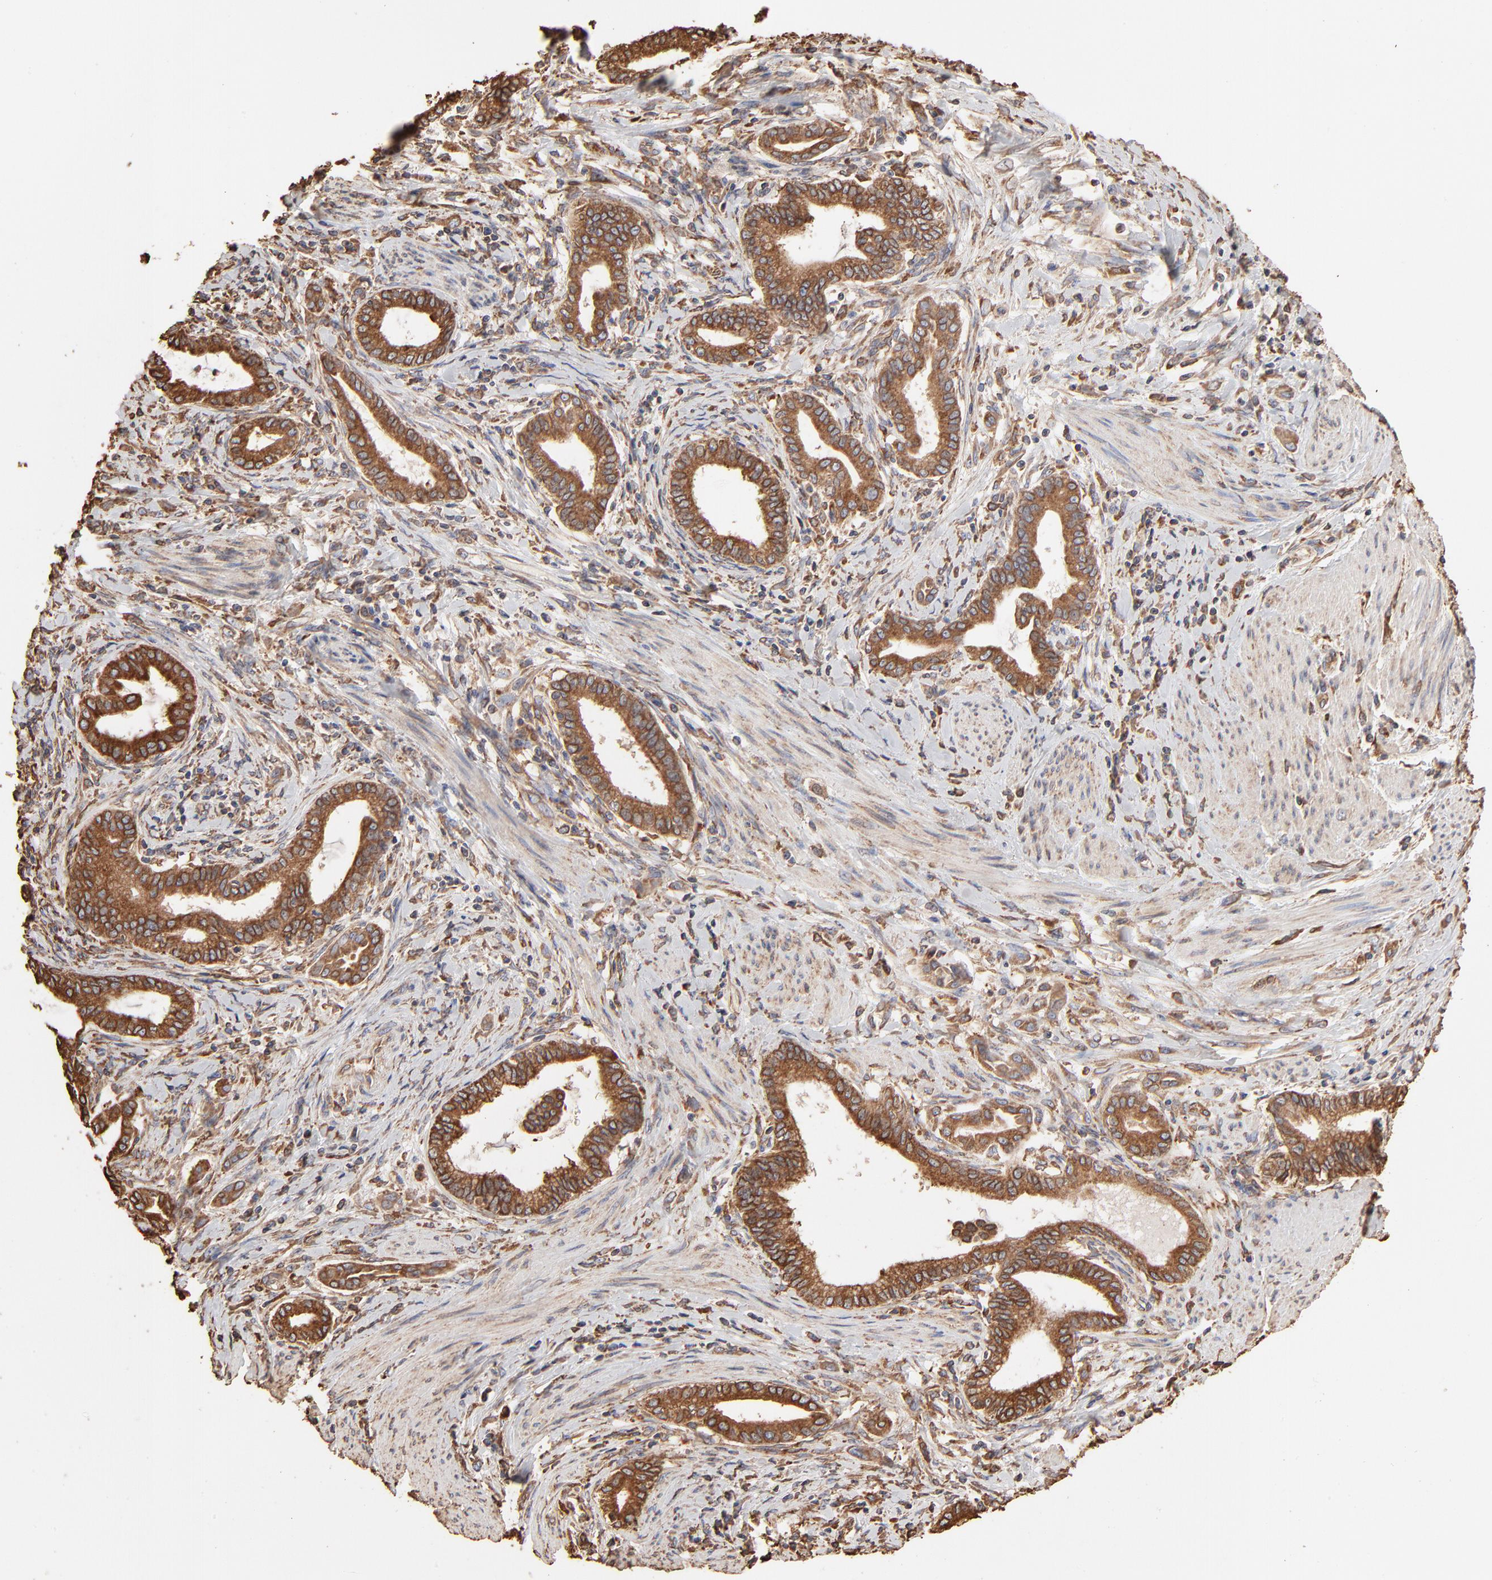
{"staining": {"intensity": "moderate", "quantity": ">75%", "location": "cytoplasmic/membranous"}, "tissue": "pancreatic cancer", "cell_type": "Tumor cells", "image_type": "cancer", "snomed": [{"axis": "morphology", "description": "Adenocarcinoma, NOS"}, {"axis": "topography", "description": "Pancreas"}], "caption": "Pancreatic adenocarcinoma tissue exhibits moderate cytoplasmic/membranous positivity in approximately >75% of tumor cells Using DAB (3,3'-diaminobenzidine) (brown) and hematoxylin (blue) stains, captured at high magnification using brightfield microscopy.", "gene": "PDIA3", "patient": {"sex": "female", "age": 64}}